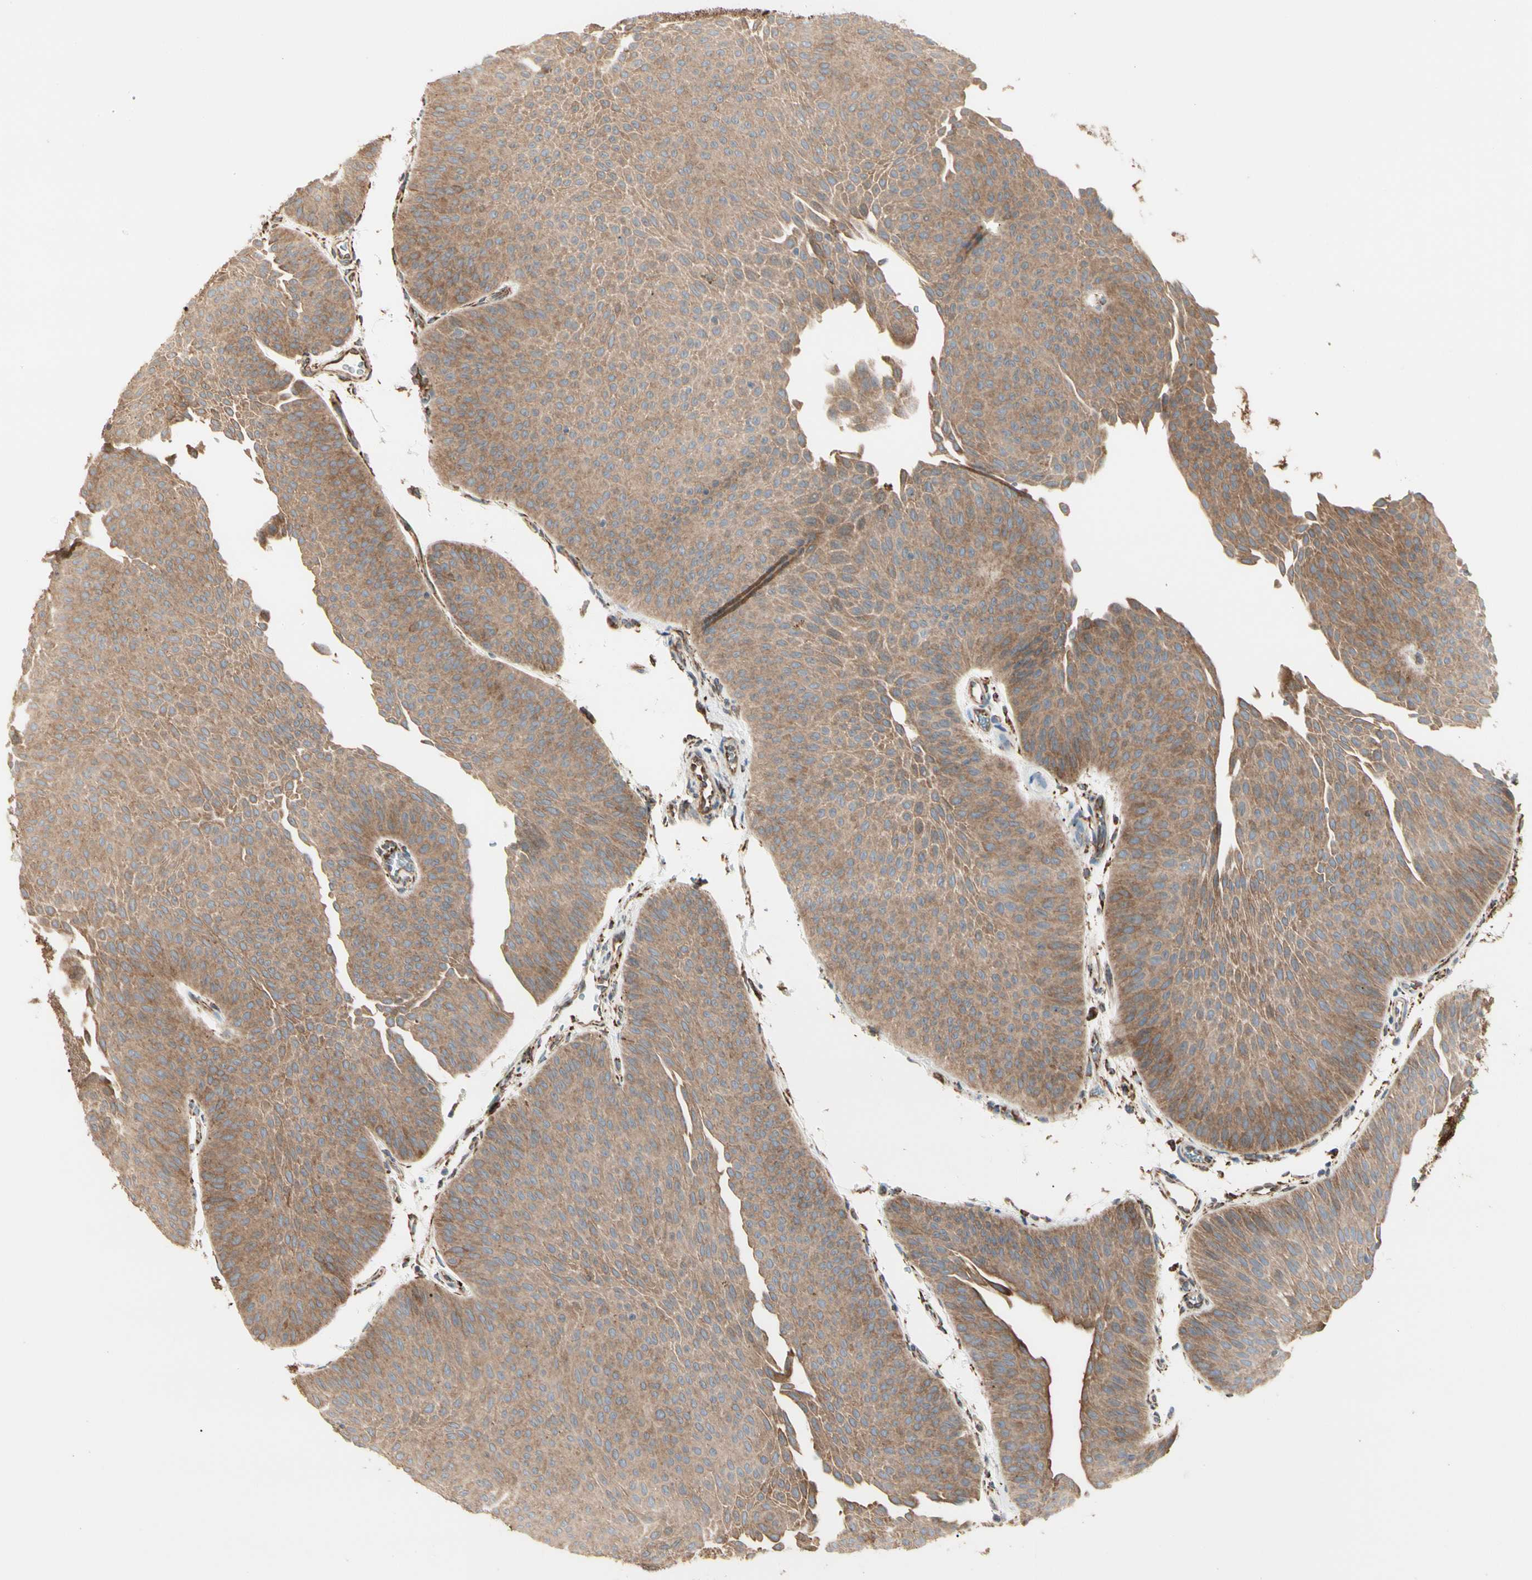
{"staining": {"intensity": "moderate", "quantity": ">75%", "location": "cytoplasmic/membranous"}, "tissue": "urothelial cancer", "cell_type": "Tumor cells", "image_type": "cancer", "snomed": [{"axis": "morphology", "description": "Urothelial carcinoma, Low grade"}, {"axis": "topography", "description": "Urinary bladder"}], "caption": "Urothelial cancer stained for a protein (brown) demonstrates moderate cytoplasmic/membranous positive staining in approximately >75% of tumor cells.", "gene": "HSP90B1", "patient": {"sex": "female", "age": 60}}